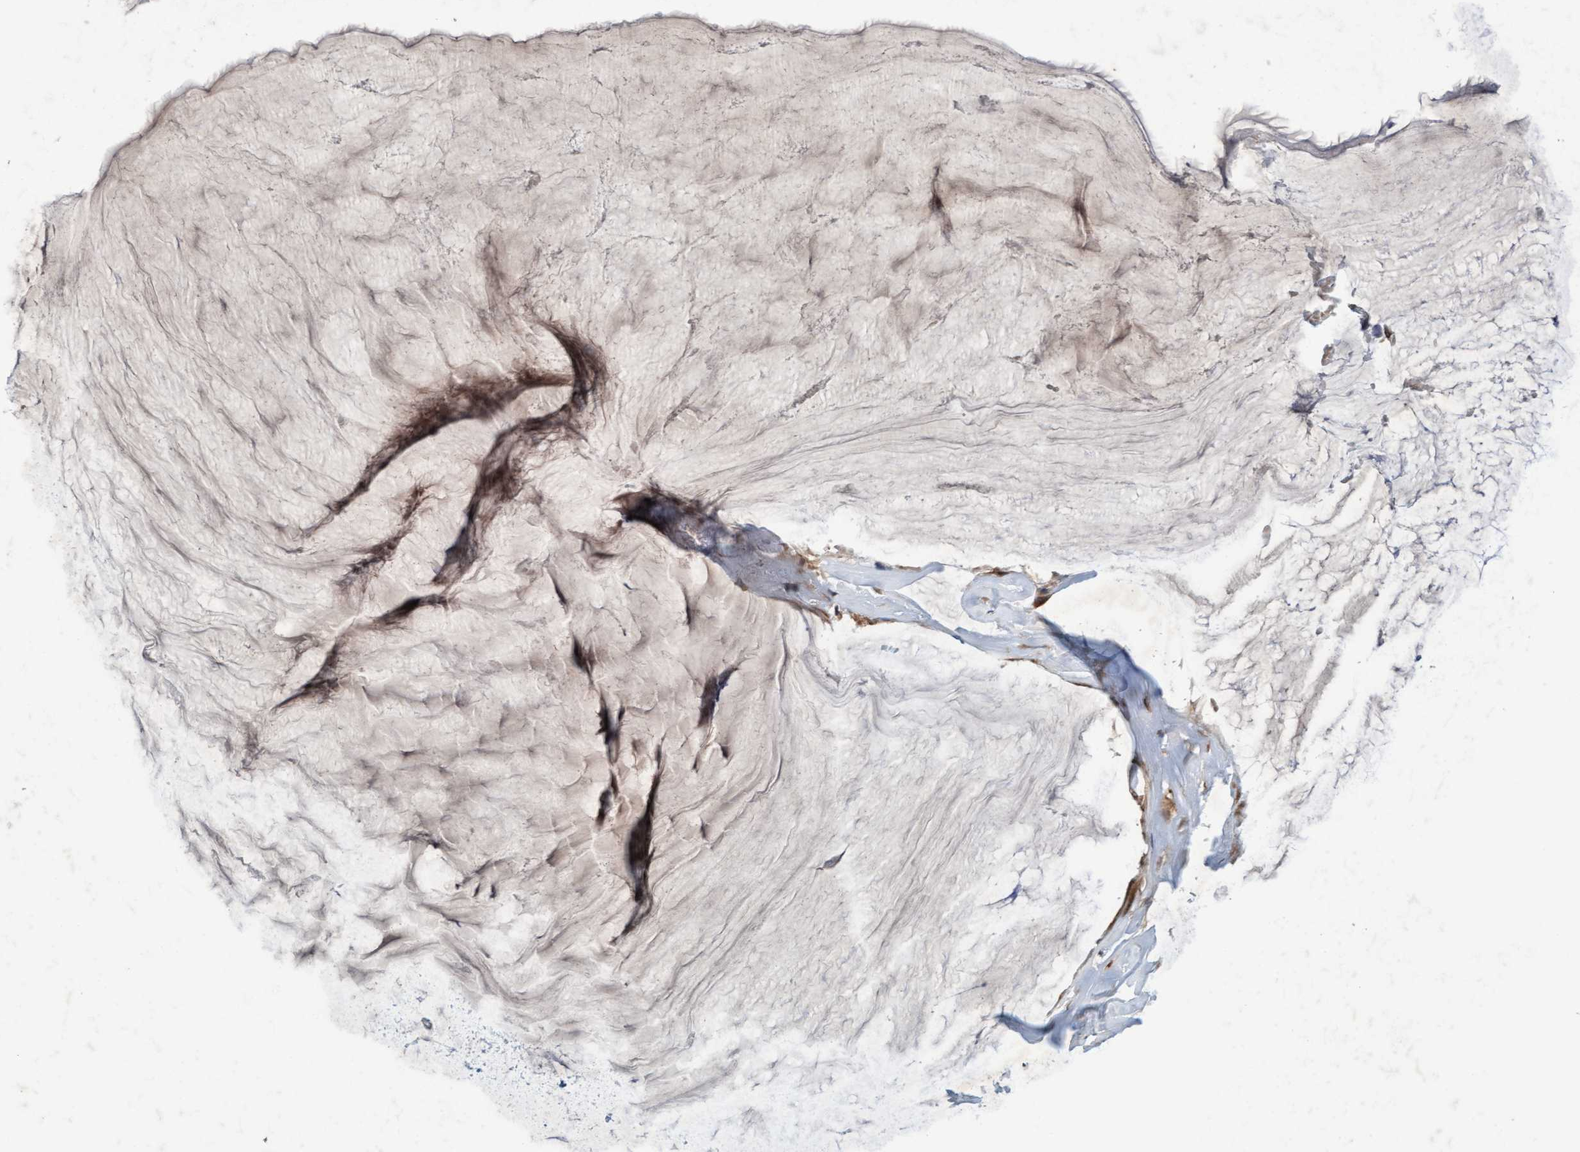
{"staining": {"intensity": "moderate", "quantity": ">75%", "location": "cytoplasmic/membranous"}, "tissue": "ovarian cancer", "cell_type": "Tumor cells", "image_type": "cancer", "snomed": [{"axis": "morphology", "description": "Cystadenocarcinoma, mucinous, NOS"}, {"axis": "topography", "description": "Ovary"}], "caption": "Human ovarian mucinous cystadenocarcinoma stained with a brown dye shows moderate cytoplasmic/membranous positive positivity in about >75% of tumor cells.", "gene": "MLXIP", "patient": {"sex": "female", "age": 39}}